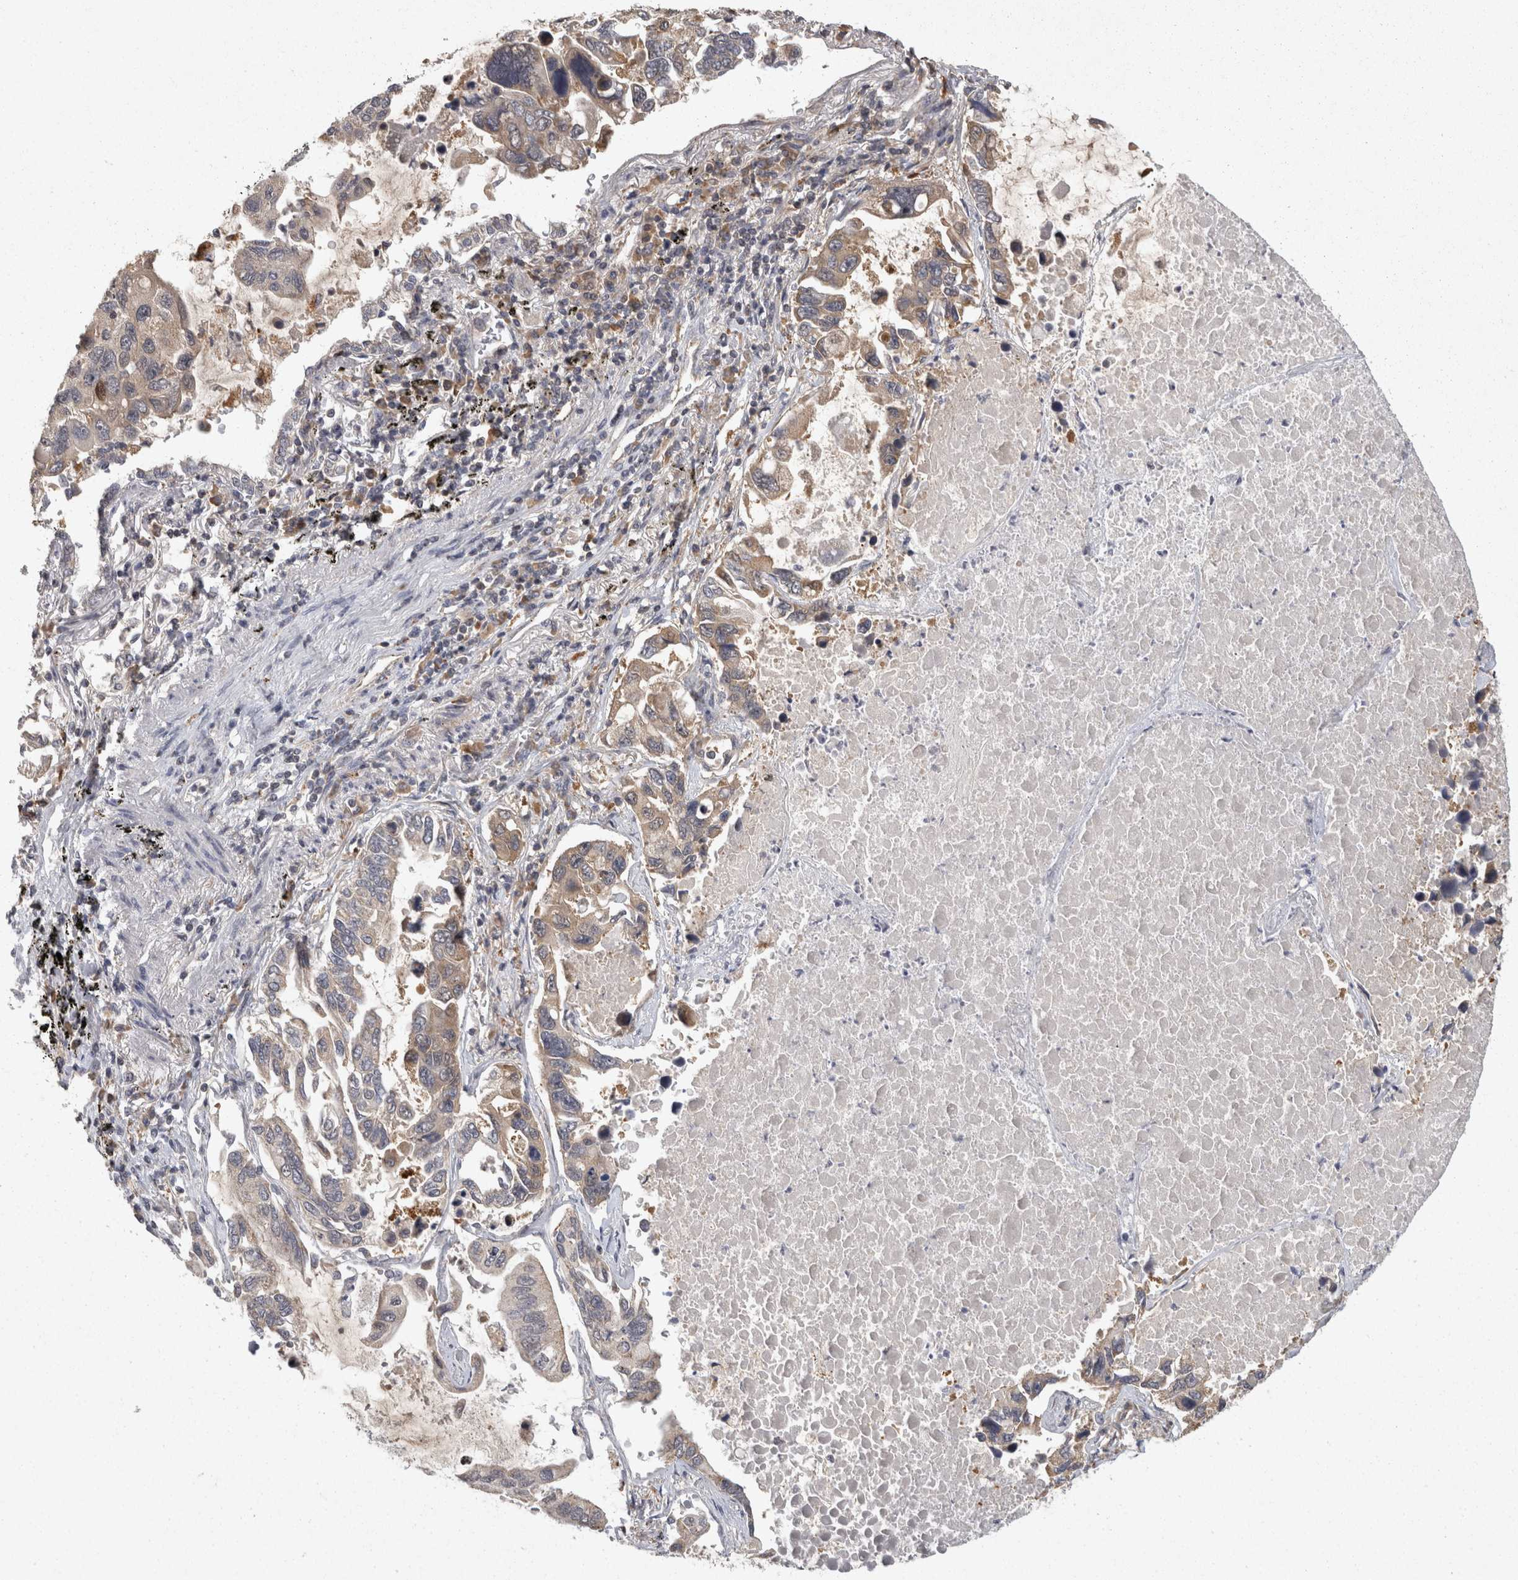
{"staining": {"intensity": "weak", "quantity": "<25%", "location": "cytoplasmic/membranous"}, "tissue": "lung cancer", "cell_type": "Tumor cells", "image_type": "cancer", "snomed": [{"axis": "morphology", "description": "Adenocarcinoma, NOS"}, {"axis": "topography", "description": "Lung"}], "caption": "Immunohistochemistry (IHC) of adenocarcinoma (lung) shows no staining in tumor cells.", "gene": "ACAT2", "patient": {"sex": "male", "age": 64}}